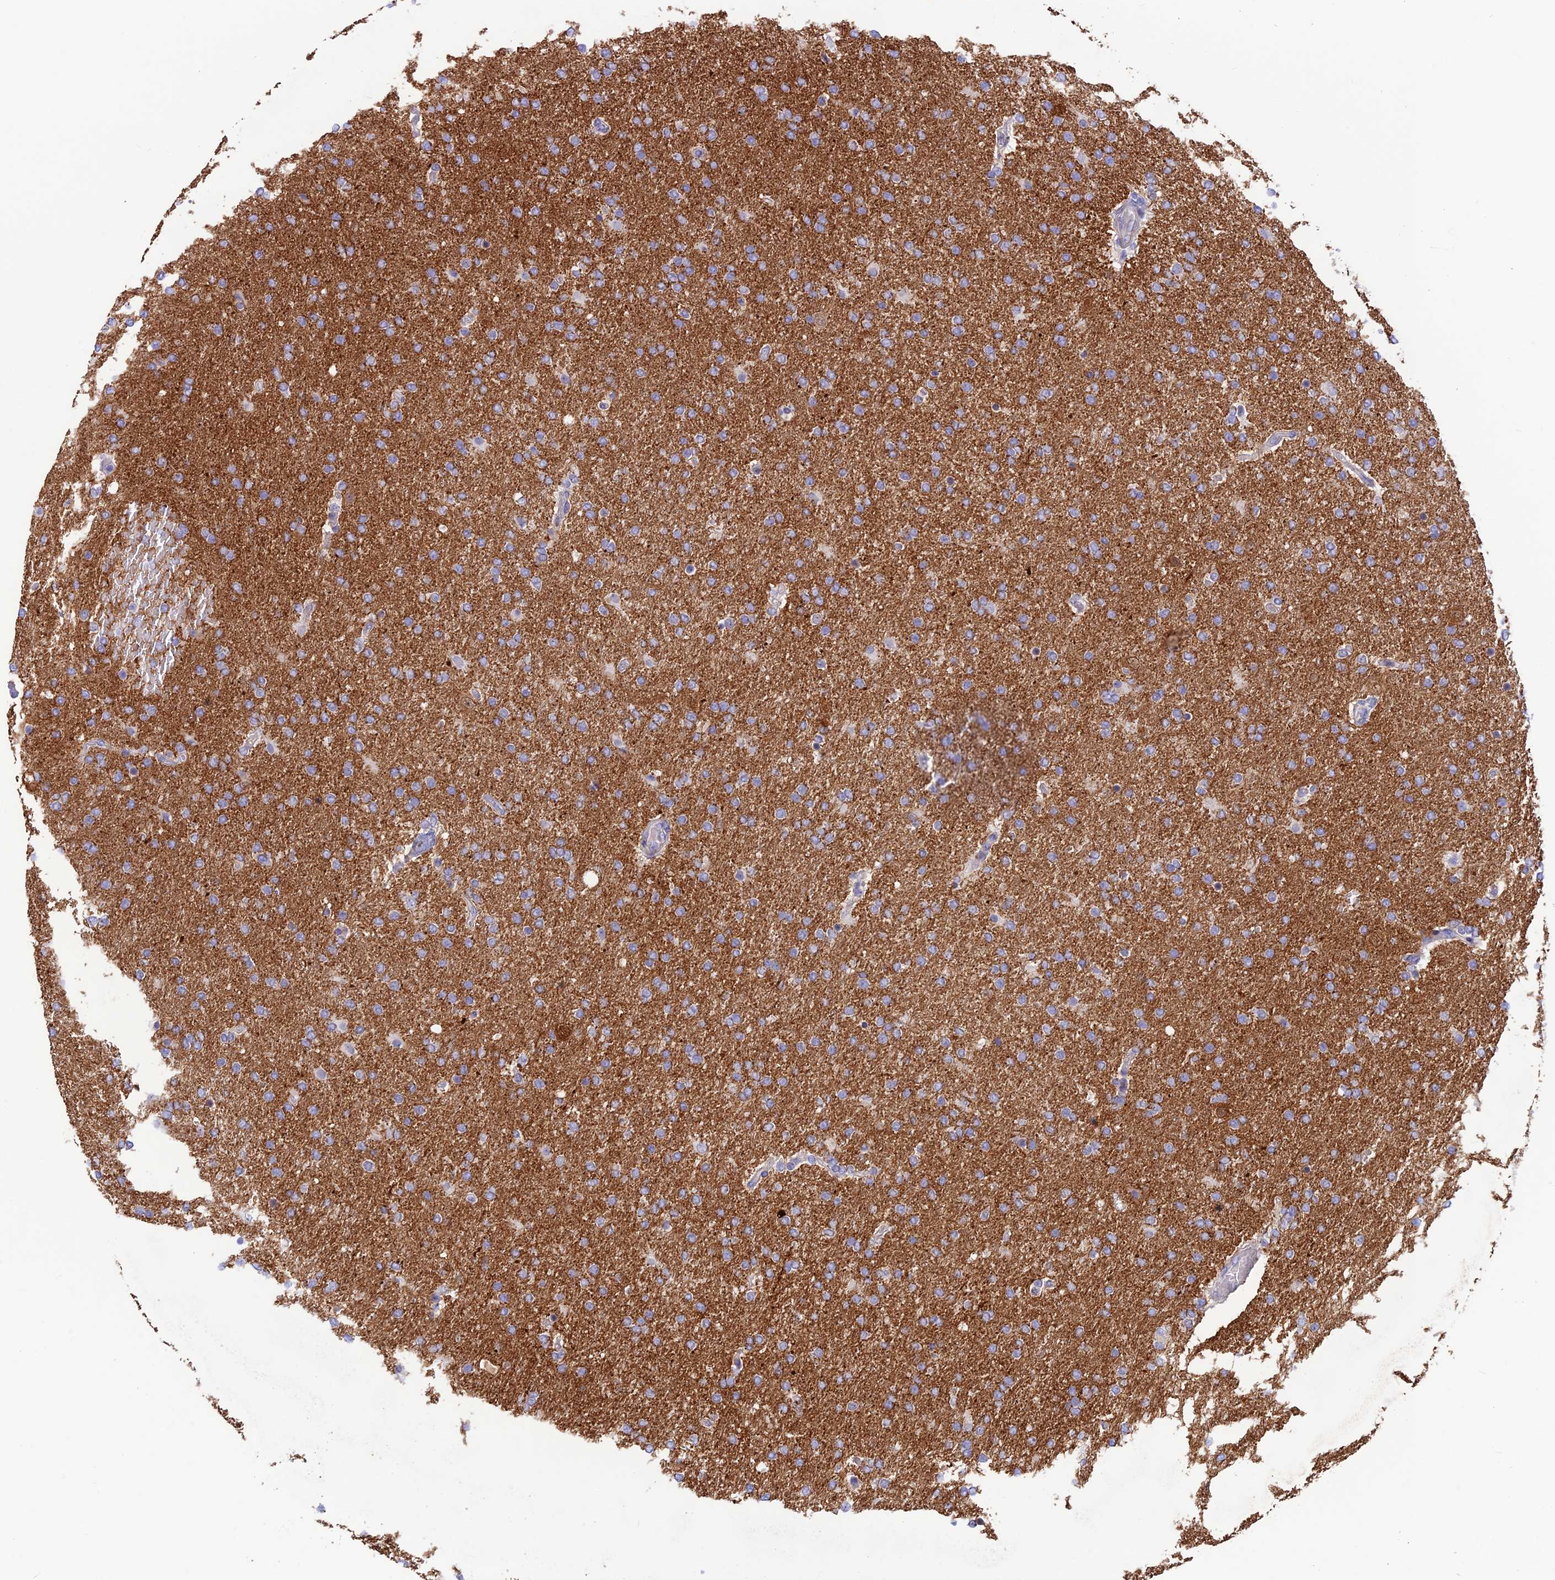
{"staining": {"intensity": "negative", "quantity": "none", "location": "none"}, "tissue": "glioma", "cell_type": "Tumor cells", "image_type": "cancer", "snomed": [{"axis": "morphology", "description": "Glioma, malignant, High grade"}, {"axis": "topography", "description": "Brain"}], "caption": "Tumor cells show no significant protein positivity in glioma.", "gene": "XPO7", "patient": {"sex": "male", "age": 72}}